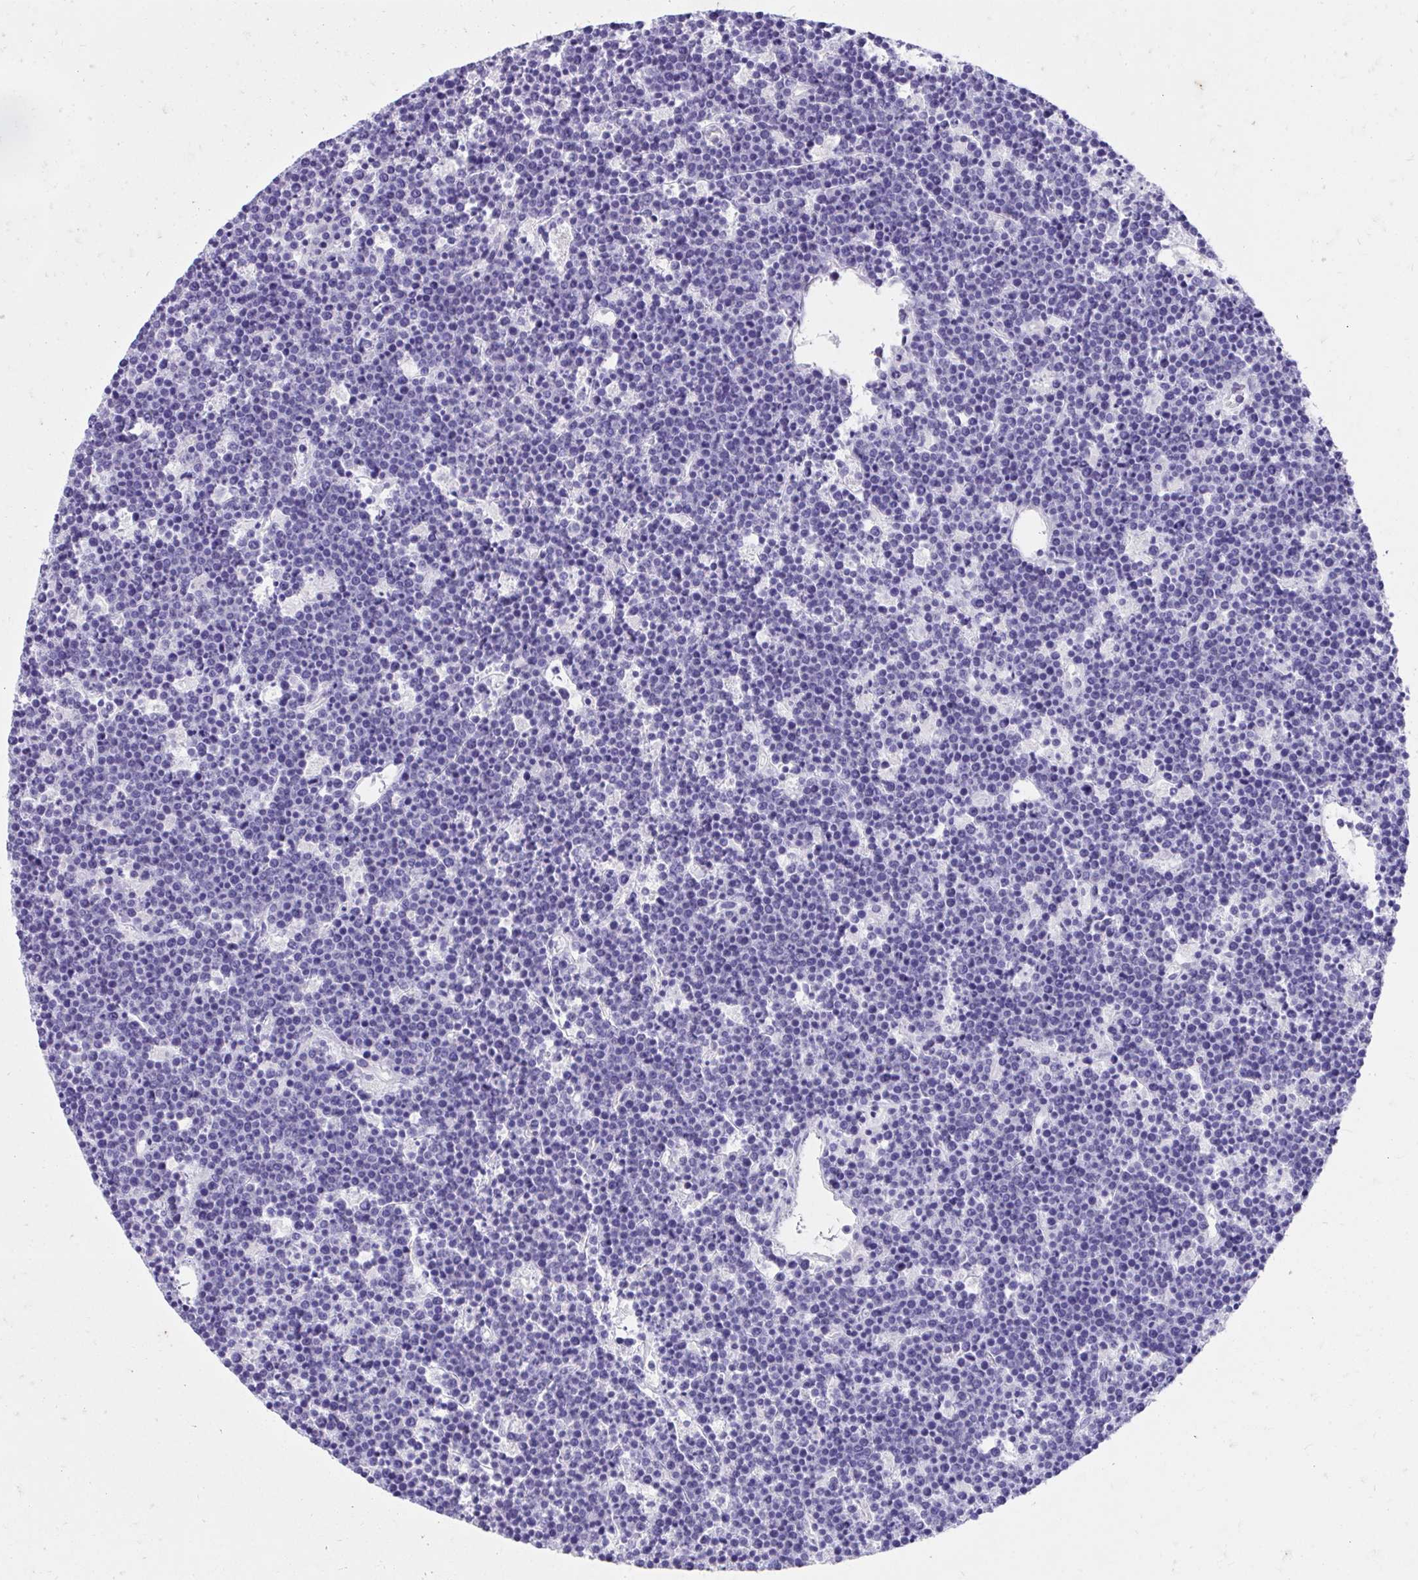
{"staining": {"intensity": "negative", "quantity": "none", "location": "none"}, "tissue": "lymphoma", "cell_type": "Tumor cells", "image_type": "cancer", "snomed": [{"axis": "morphology", "description": "Malignant lymphoma, non-Hodgkin's type, High grade"}, {"axis": "topography", "description": "Ovary"}], "caption": "The photomicrograph shows no significant positivity in tumor cells of high-grade malignant lymphoma, non-Hodgkin's type.", "gene": "KLK1", "patient": {"sex": "female", "age": 56}}